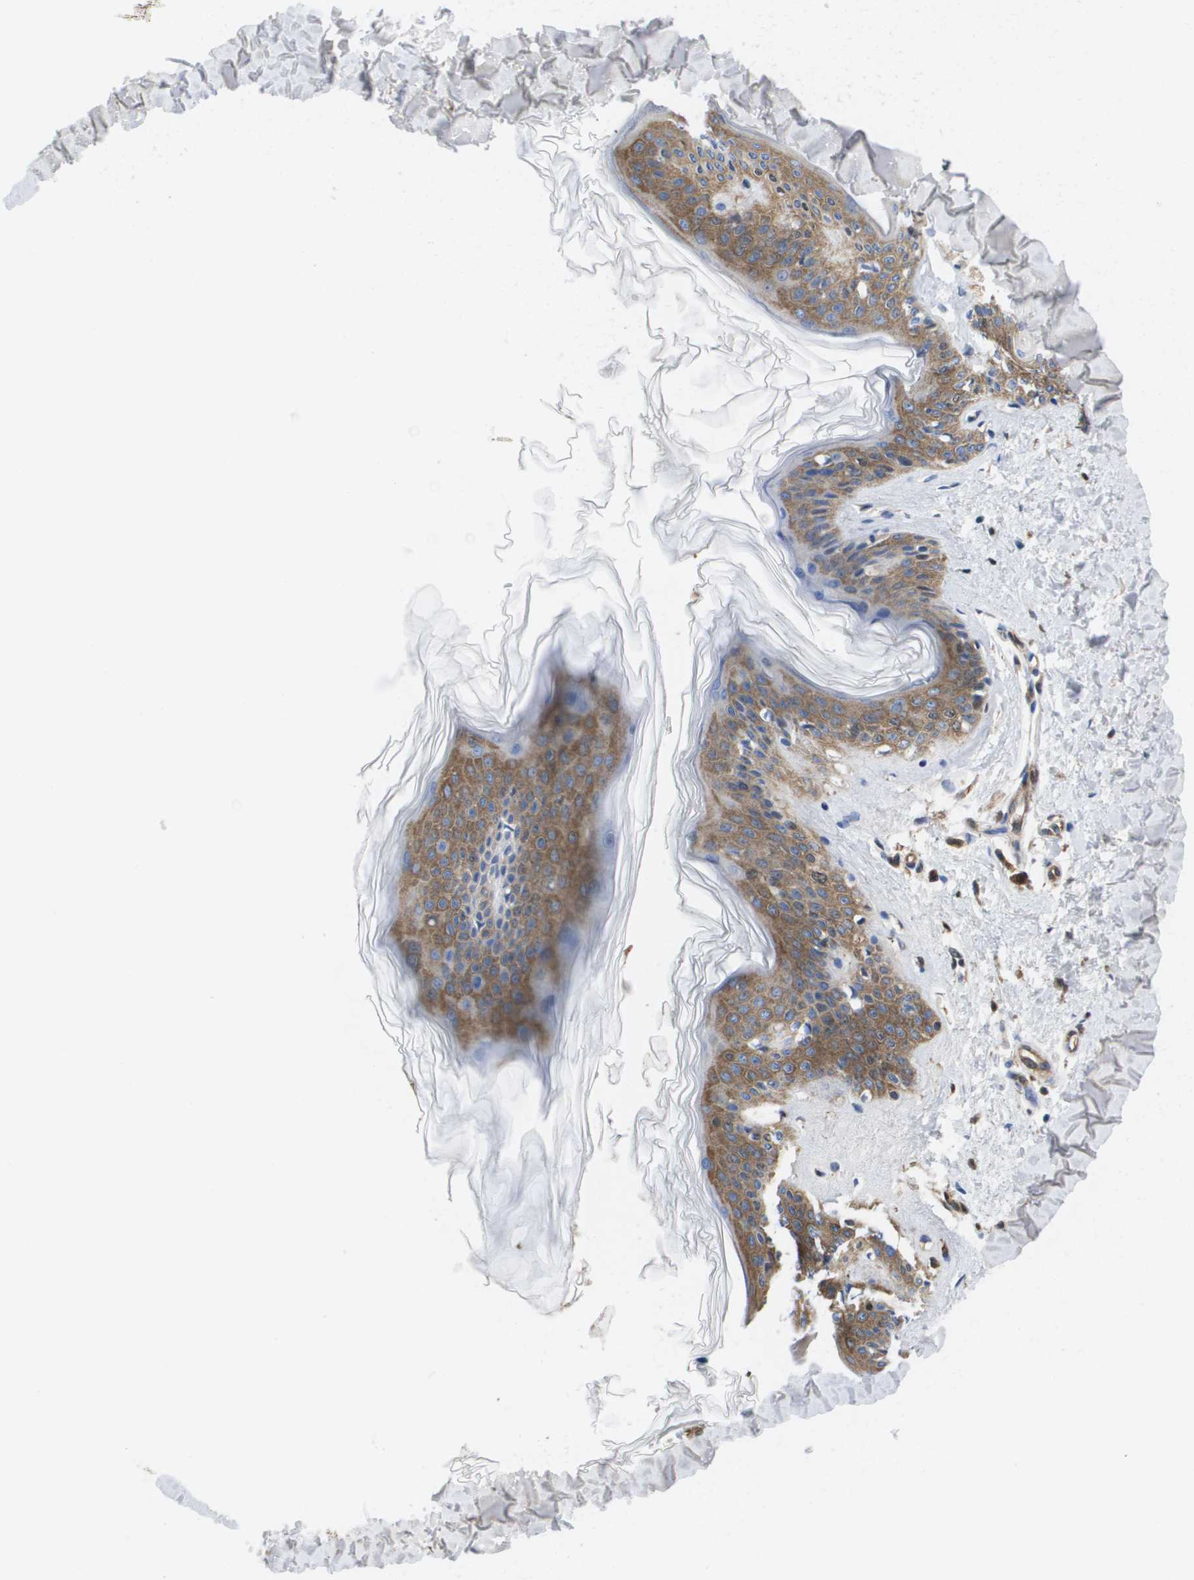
{"staining": {"intensity": "moderate", "quantity": "<25%", "location": "cytoplasmic/membranous"}, "tissue": "skin", "cell_type": "Fibroblasts", "image_type": "normal", "snomed": [{"axis": "morphology", "description": "Normal tissue, NOS"}, {"axis": "topography", "description": "Skin"}], "caption": "The micrograph shows immunohistochemical staining of normal skin. There is moderate cytoplasmic/membranous expression is appreciated in about <25% of fibroblasts.", "gene": "SERPINC1", "patient": {"sex": "female", "age": 41}}